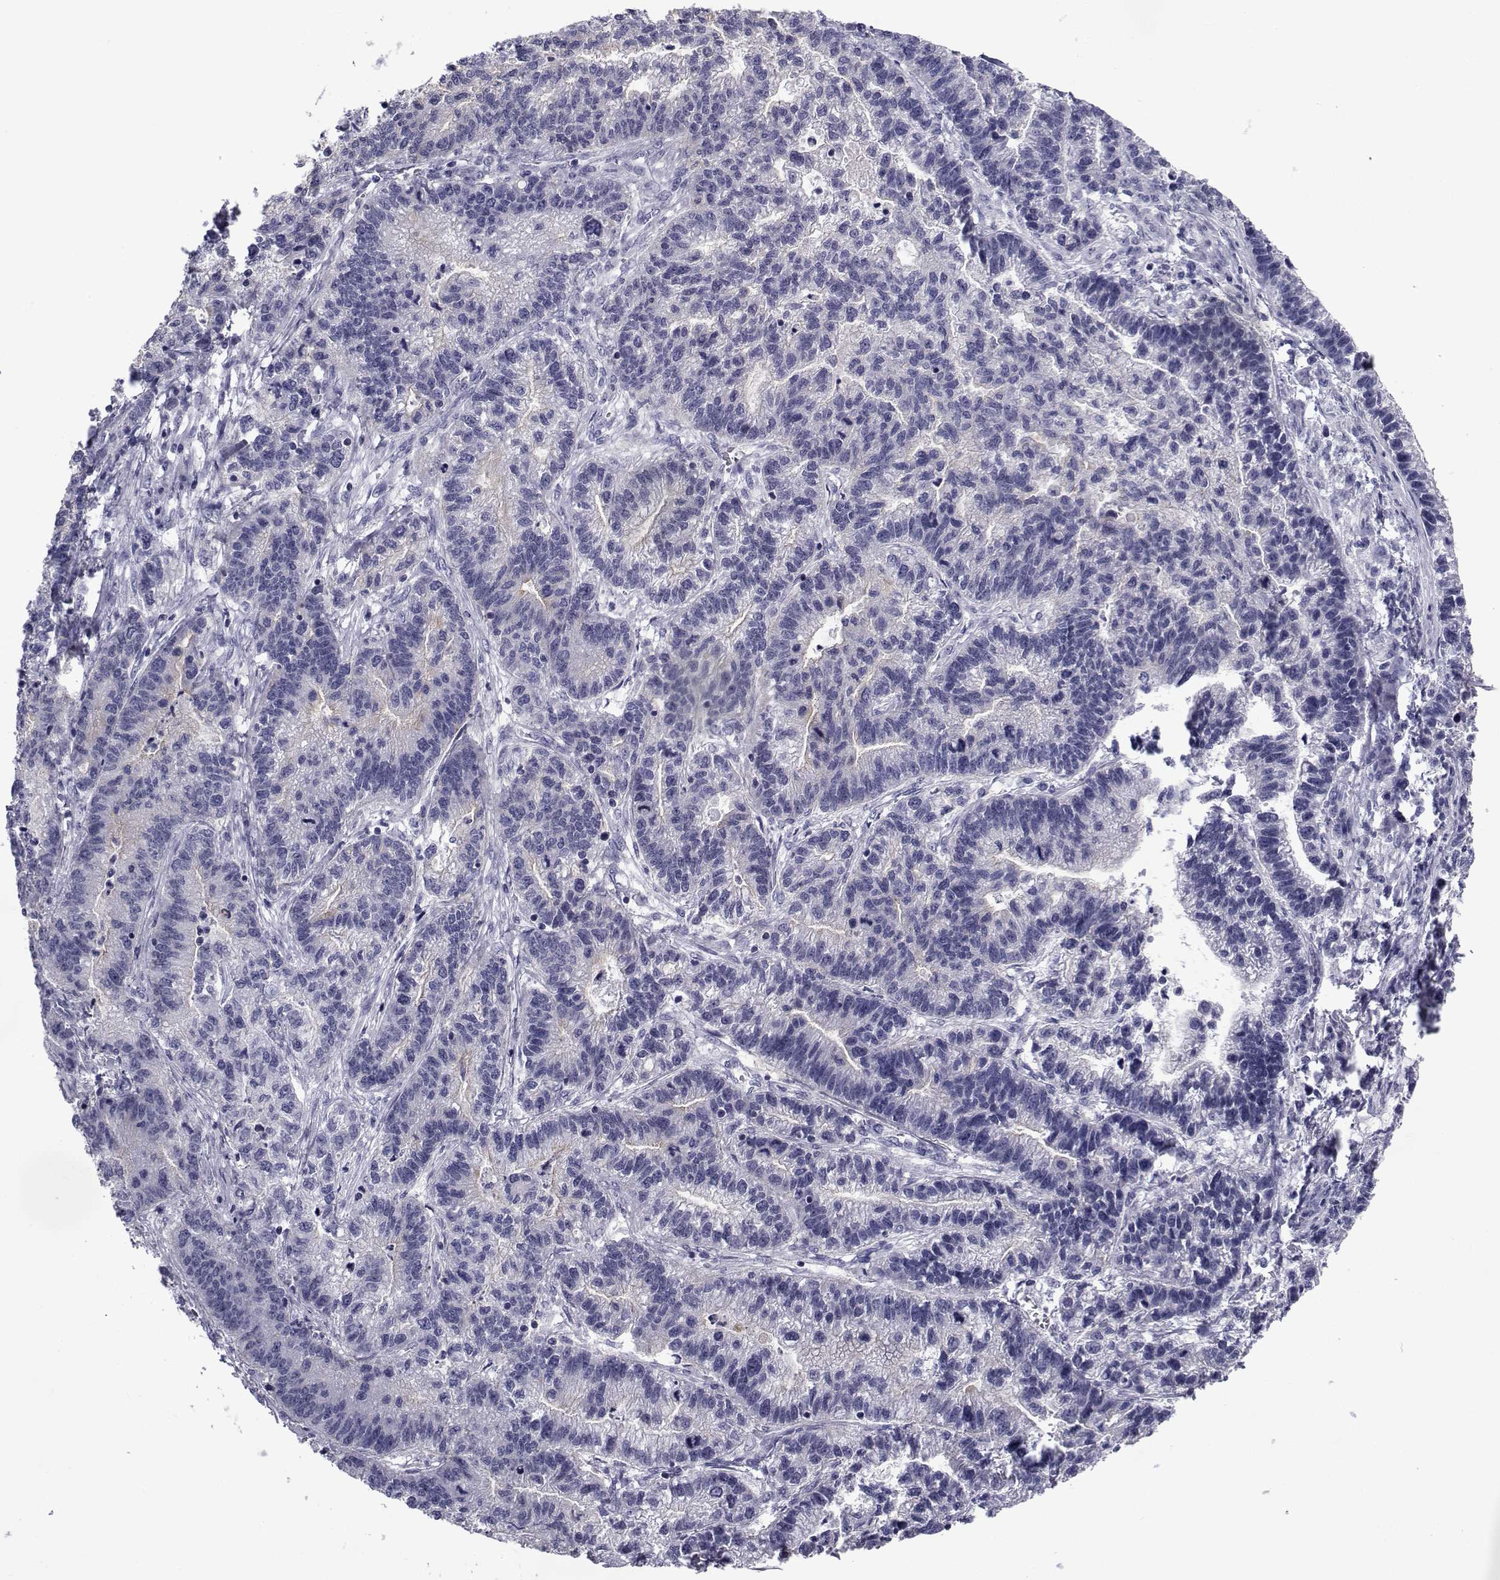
{"staining": {"intensity": "weak", "quantity": "<25%", "location": "cytoplasmic/membranous"}, "tissue": "stomach cancer", "cell_type": "Tumor cells", "image_type": "cancer", "snomed": [{"axis": "morphology", "description": "Adenocarcinoma, NOS"}, {"axis": "topography", "description": "Stomach"}], "caption": "Tumor cells show no significant protein expression in adenocarcinoma (stomach).", "gene": "PDE6H", "patient": {"sex": "male", "age": 83}}